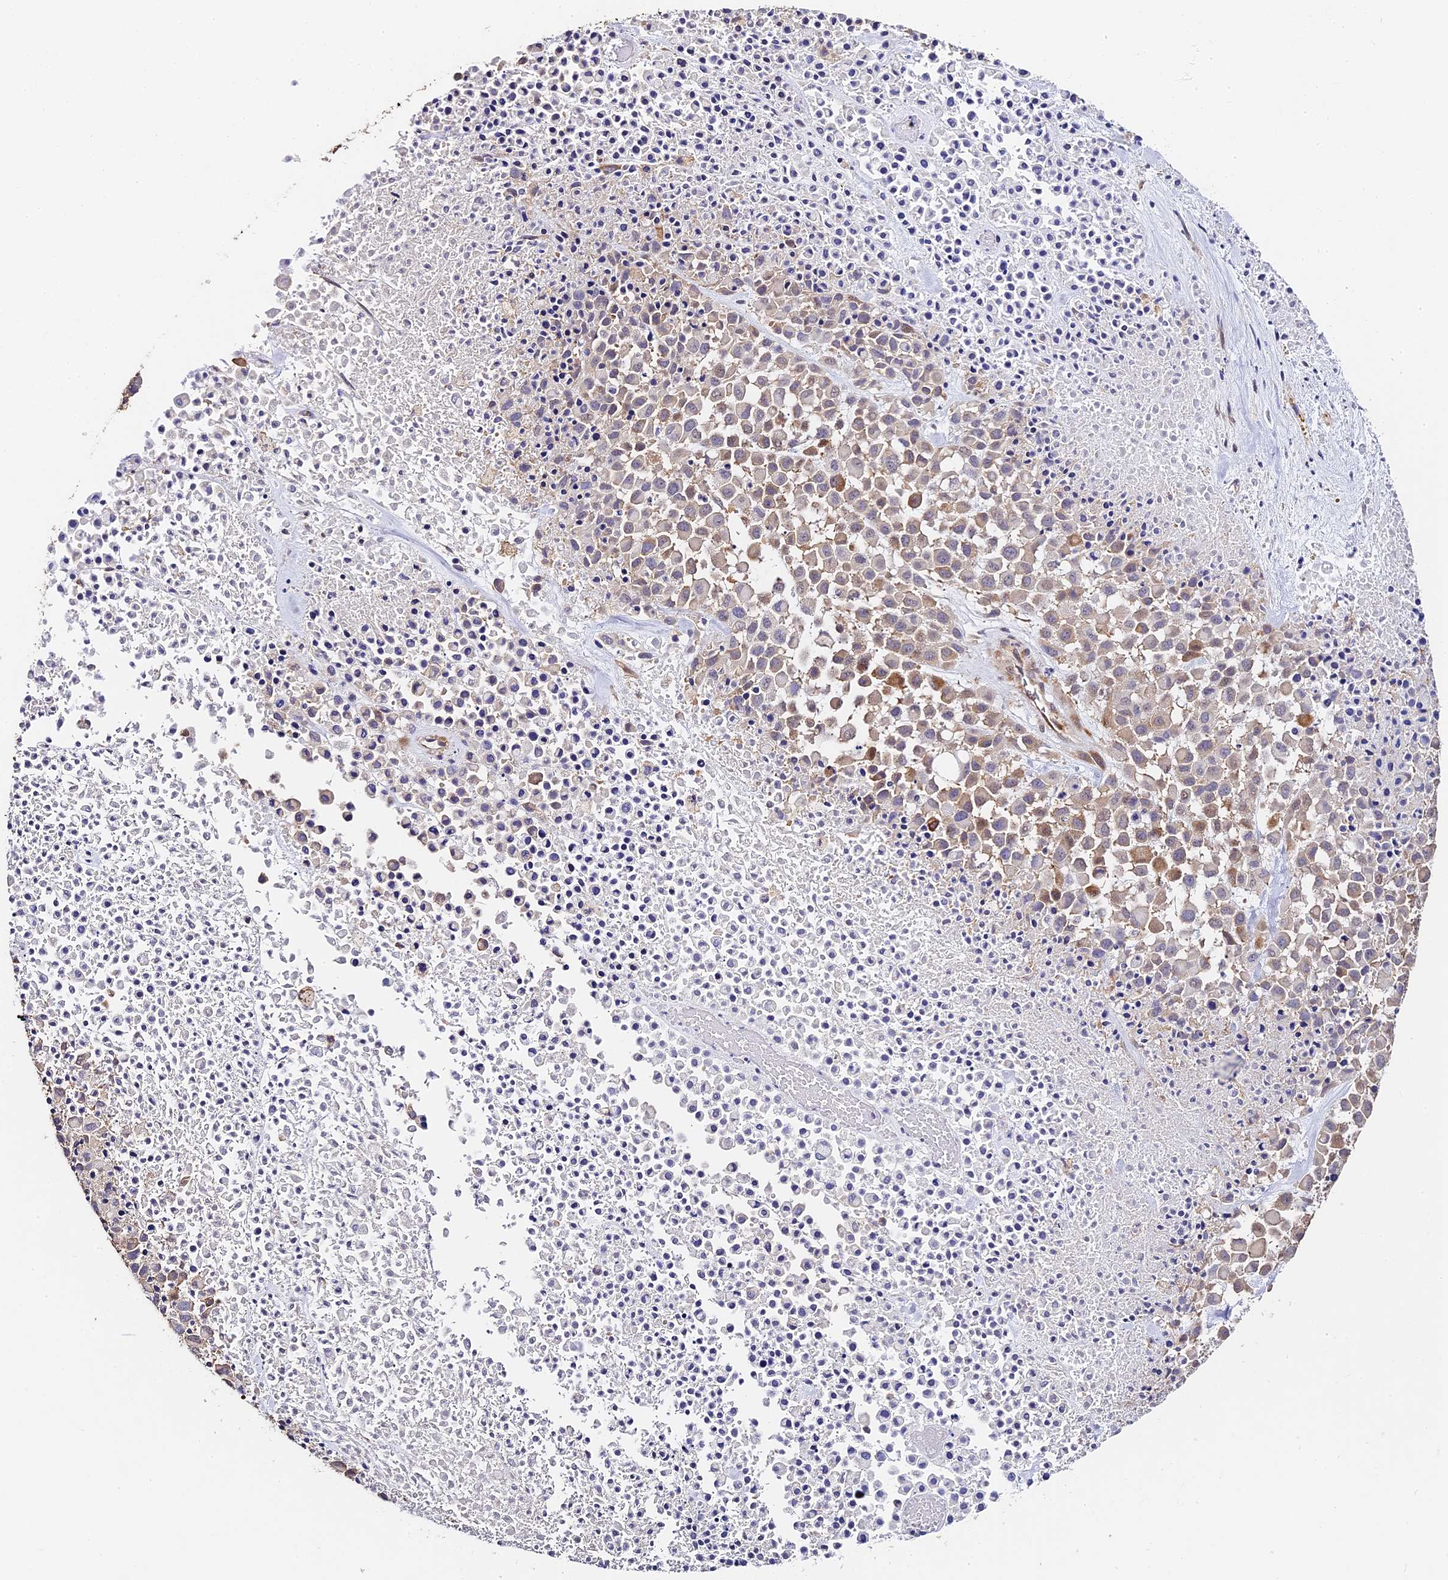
{"staining": {"intensity": "moderate", "quantity": "<25%", "location": "cytoplasmic/membranous"}, "tissue": "melanoma", "cell_type": "Tumor cells", "image_type": "cancer", "snomed": [{"axis": "morphology", "description": "Malignant melanoma, Metastatic site"}, {"axis": "topography", "description": "Skin"}], "caption": "The image demonstrates immunohistochemical staining of malignant melanoma (metastatic site). There is moderate cytoplasmic/membranous staining is appreciated in approximately <25% of tumor cells.", "gene": "SLC11A1", "patient": {"sex": "female", "age": 81}}